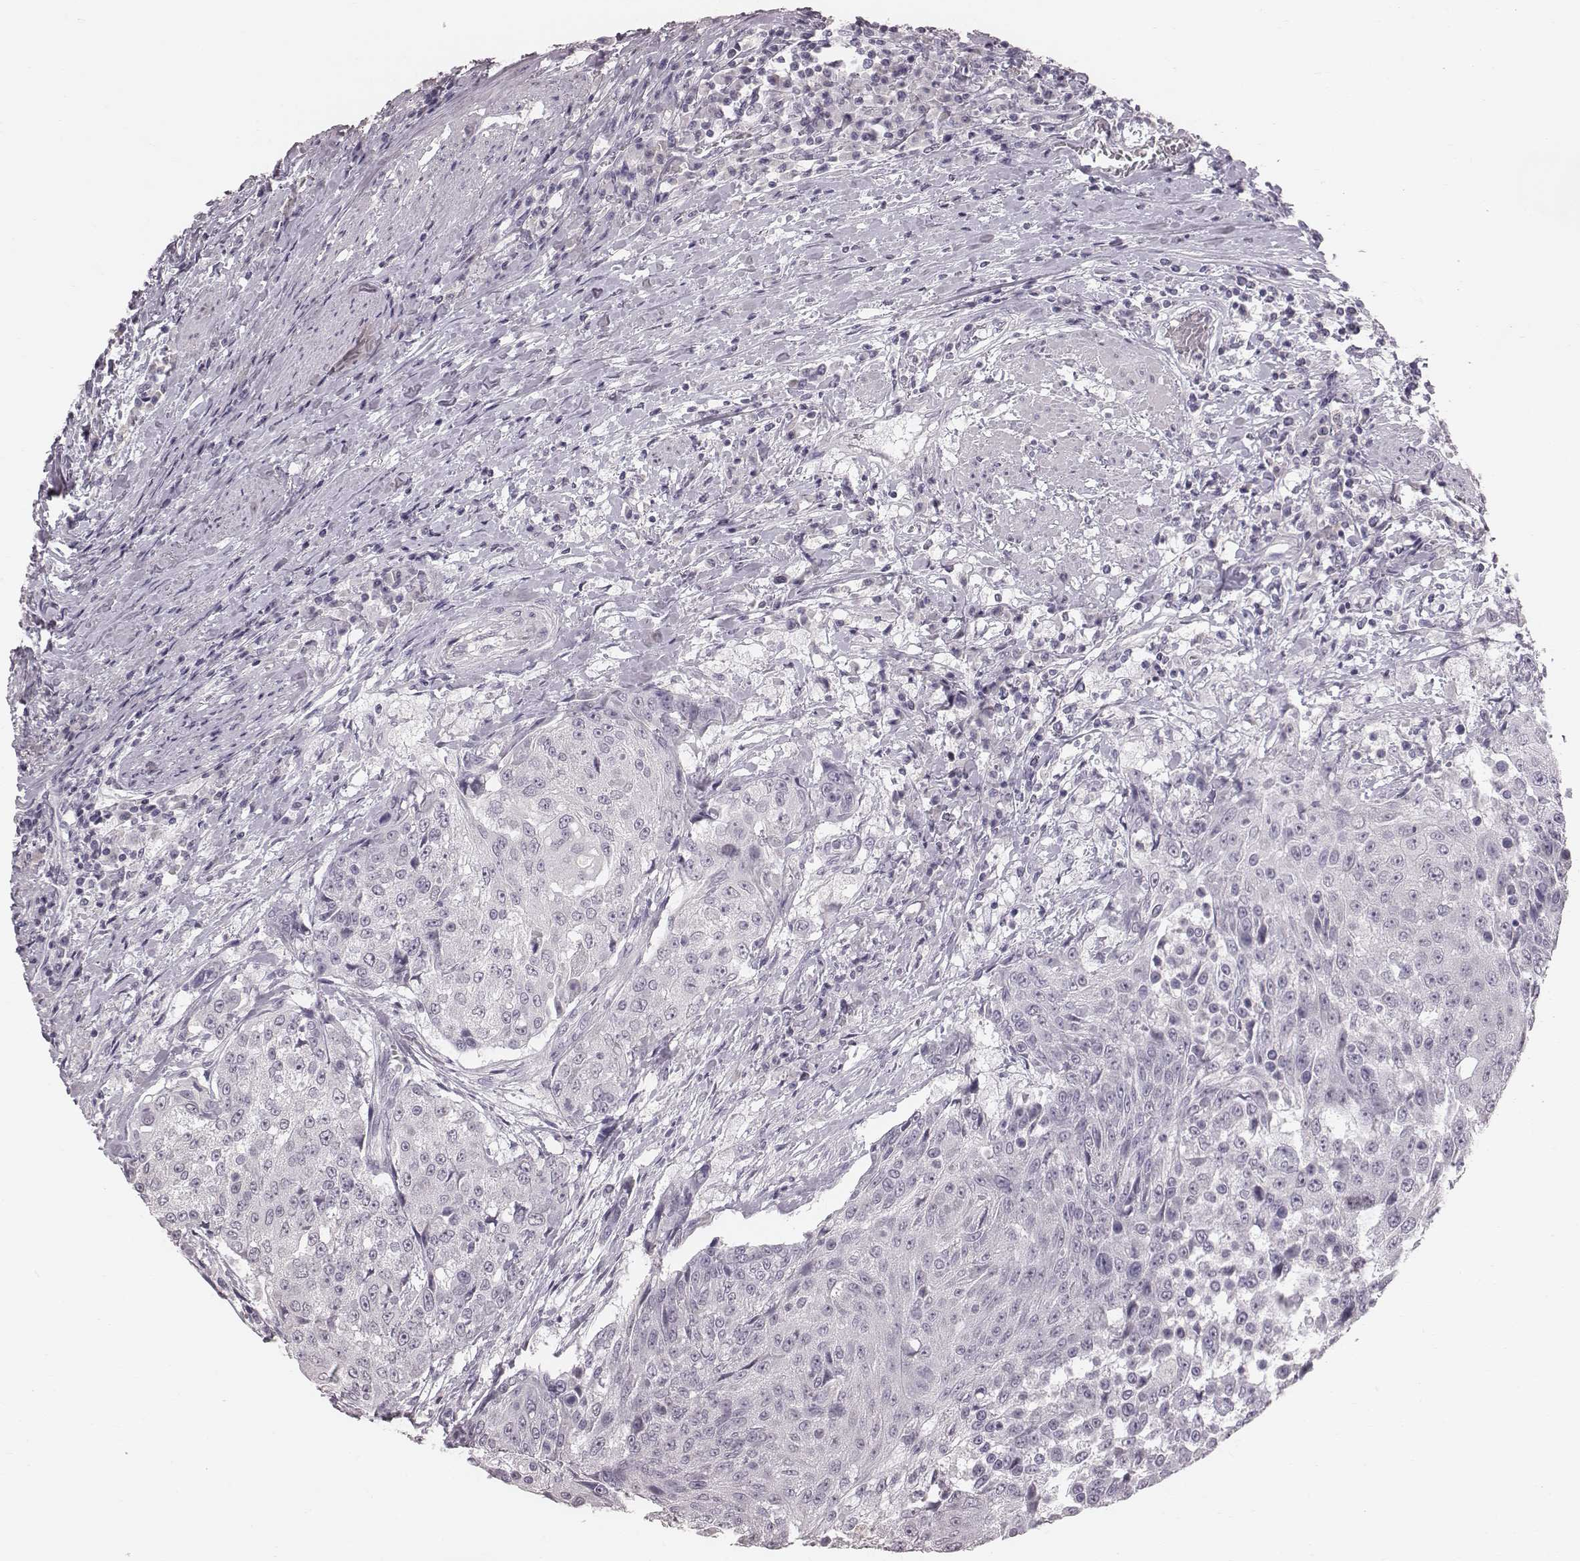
{"staining": {"intensity": "negative", "quantity": "none", "location": "none"}, "tissue": "urothelial cancer", "cell_type": "Tumor cells", "image_type": "cancer", "snomed": [{"axis": "morphology", "description": "Urothelial carcinoma, High grade"}, {"axis": "topography", "description": "Urinary bladder"}], "caption": "Tumor cells show no significant expression in urothelial carcinoma (high-grade). Nuclei are stained in blue.", "gene": "CFTR", "patient": {"sex": "female", "age": 63}}